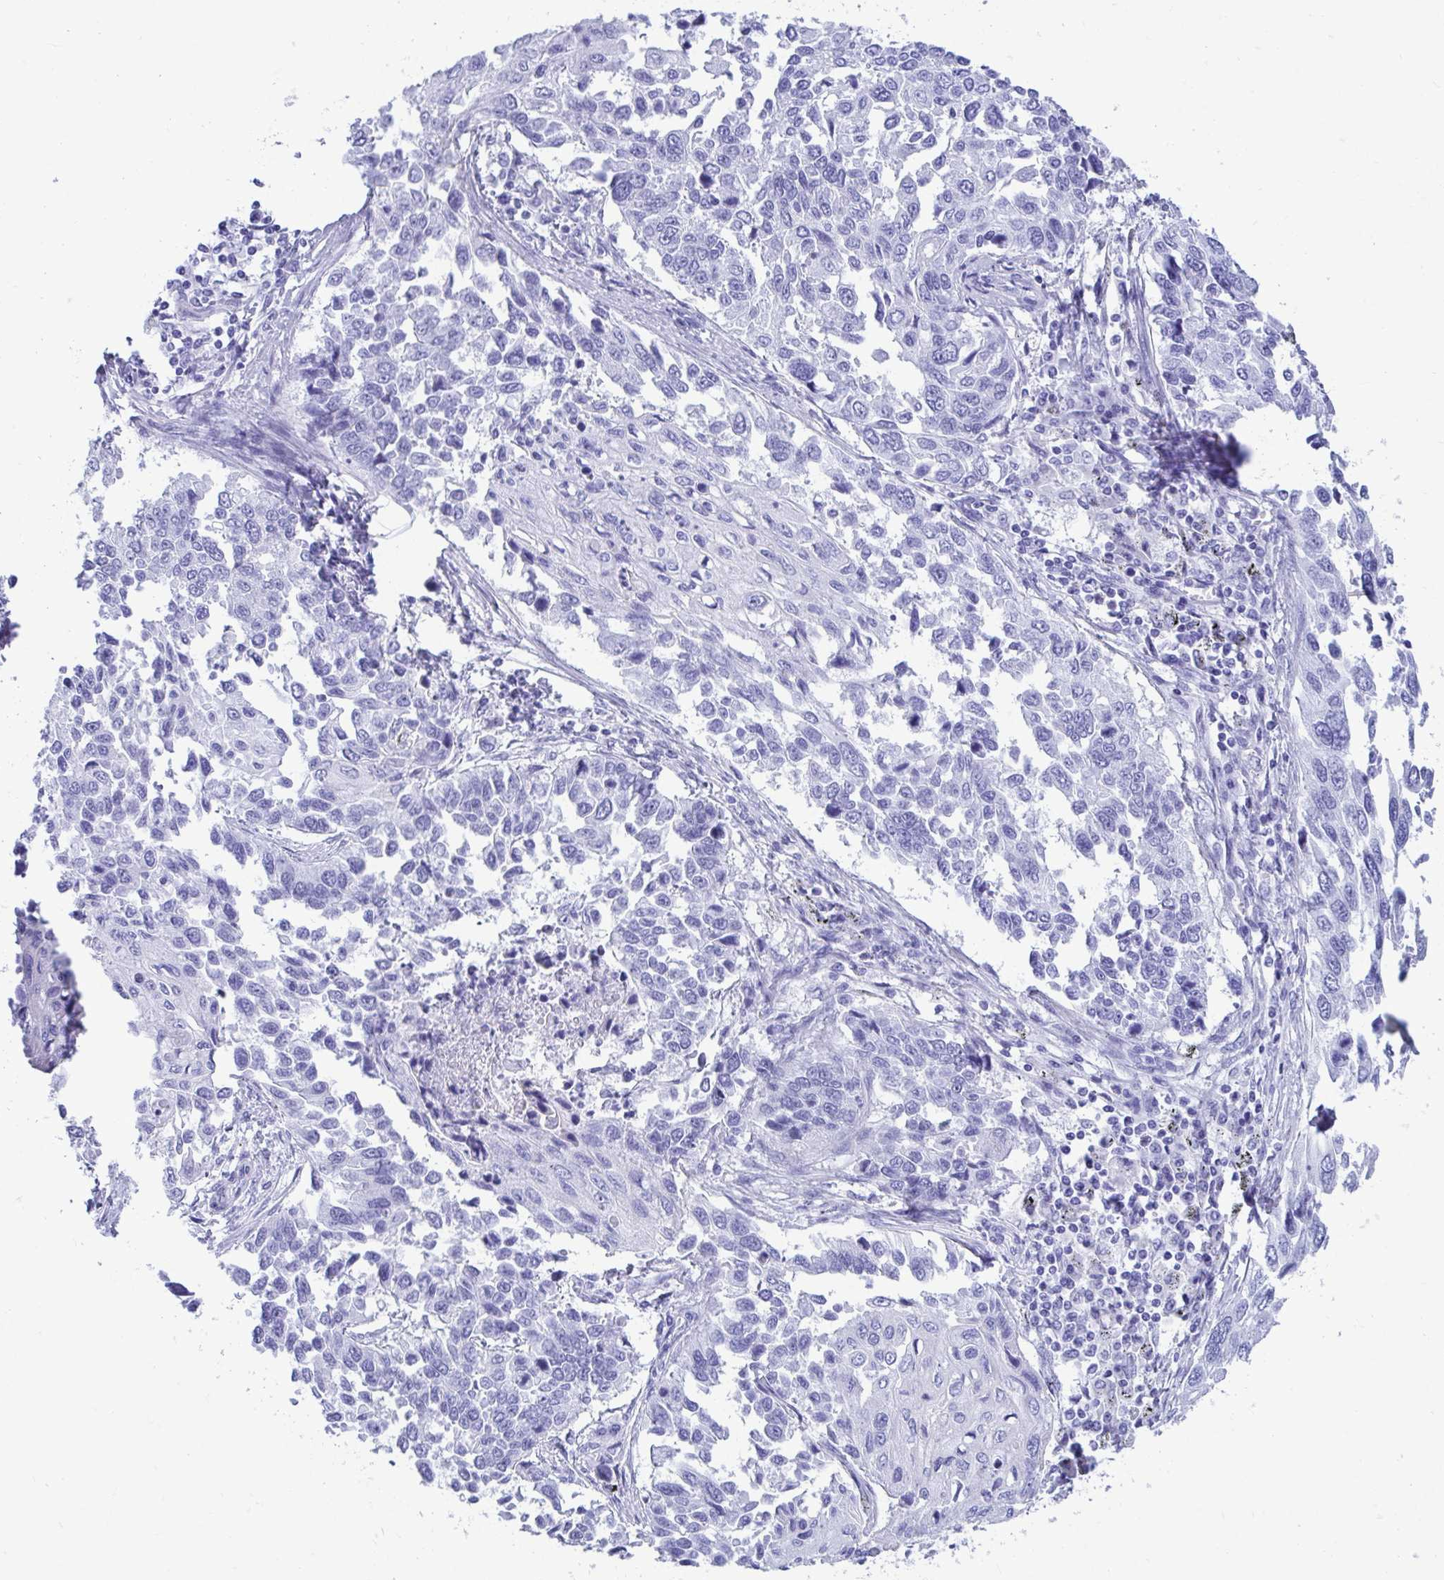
{"staining": {"intensity": "negative", "quantity": "none", "location": "none"}, "tissue": "lung cancer", "cell_type": "Tumor cells", "image_type": "cancer", "snomed": [{"axis": "morphology", "description": "Squamous cell carcinoma, NOS"}, {"axis": "topography", "description": "Lung"}], "caption": "There is no significant expression in tumor cells of lung squamous cell carcinoma.", "gene": "SHISA8", "patient": {"sex": "male", "age": 62}}